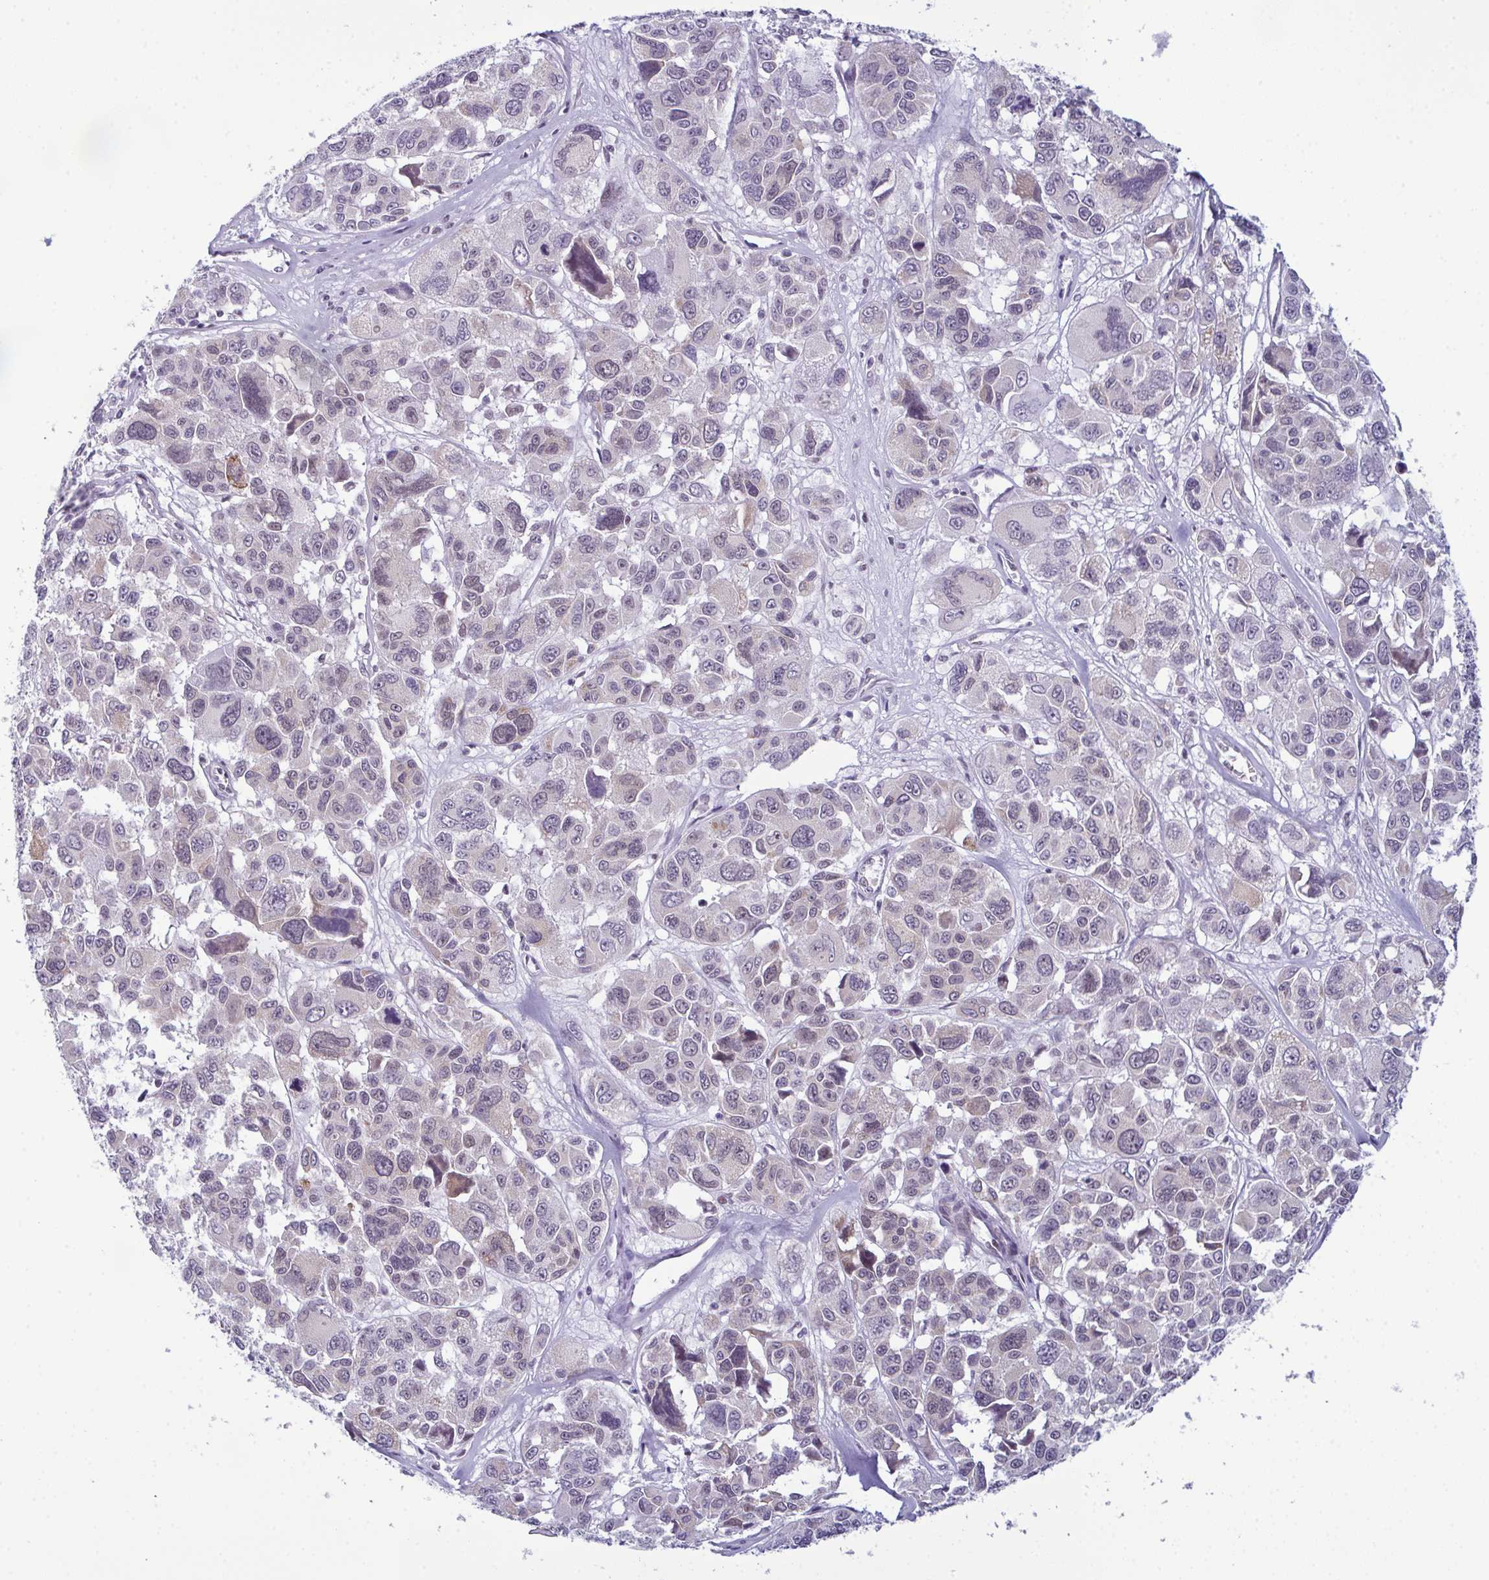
{"staining": {"intensity": "negative", "quantity": "none", "location": "none"}, "tissue": "melanoma", "cell_type": "Tumor cells", "image_type": "cancer", "snomed": [{"axis": "morphology", "description": "Malignant melanoma, NOS"}, {"axis": "topography", "description": "Skin"}], "caption": "A micrograph of melanoma stained for a protein displays no brown staining in tumor cells. (DAB (3,3'-diaminobenzidine) immunohistochemistry, high magnification).", "gene": "RBM7", "patient": {"sex": "female", "age": 66}}